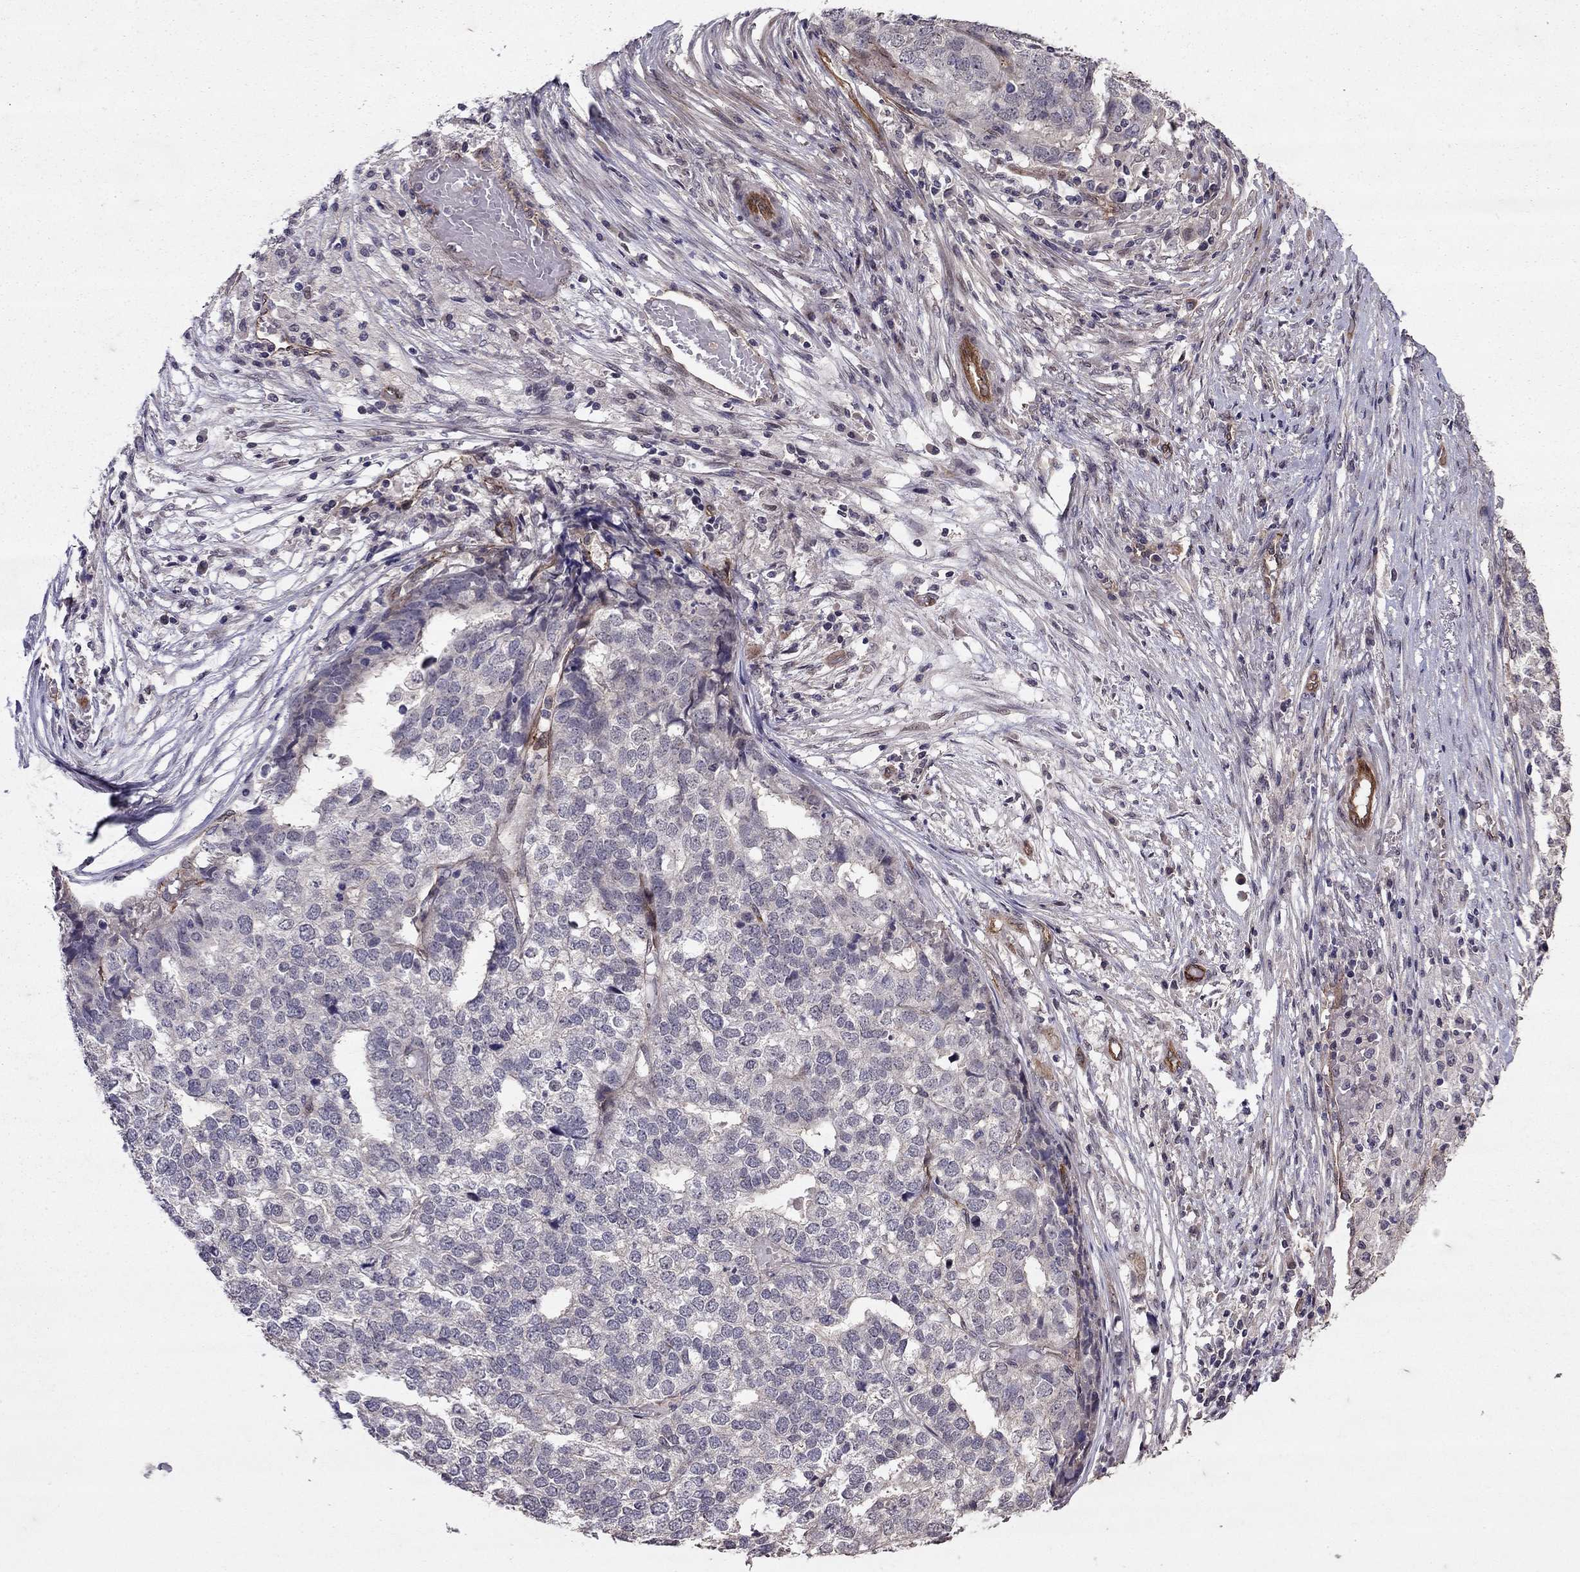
{"staining": {"intensity": "negative", "quantity": "none", "location": "none"}, "tissue": "stomach cancer", "cell_type": "Tumor cells", "image_type": "cancer", "snomed": [{"axis": "morphology", "description": "Adenocarcinoma, NOS"}, {"axis": "topography", "description": "Stomach"}], "caption": "Immunohistochemistry (IHC) photomicrograph of neoplastic tissue: human stomach cancer (adenocarcinoma) stained with DAB demonstrates no significant protein expression in tumor cells.", "gene": "RASIP1", "patient": {"sex": "male", "age": 69}}